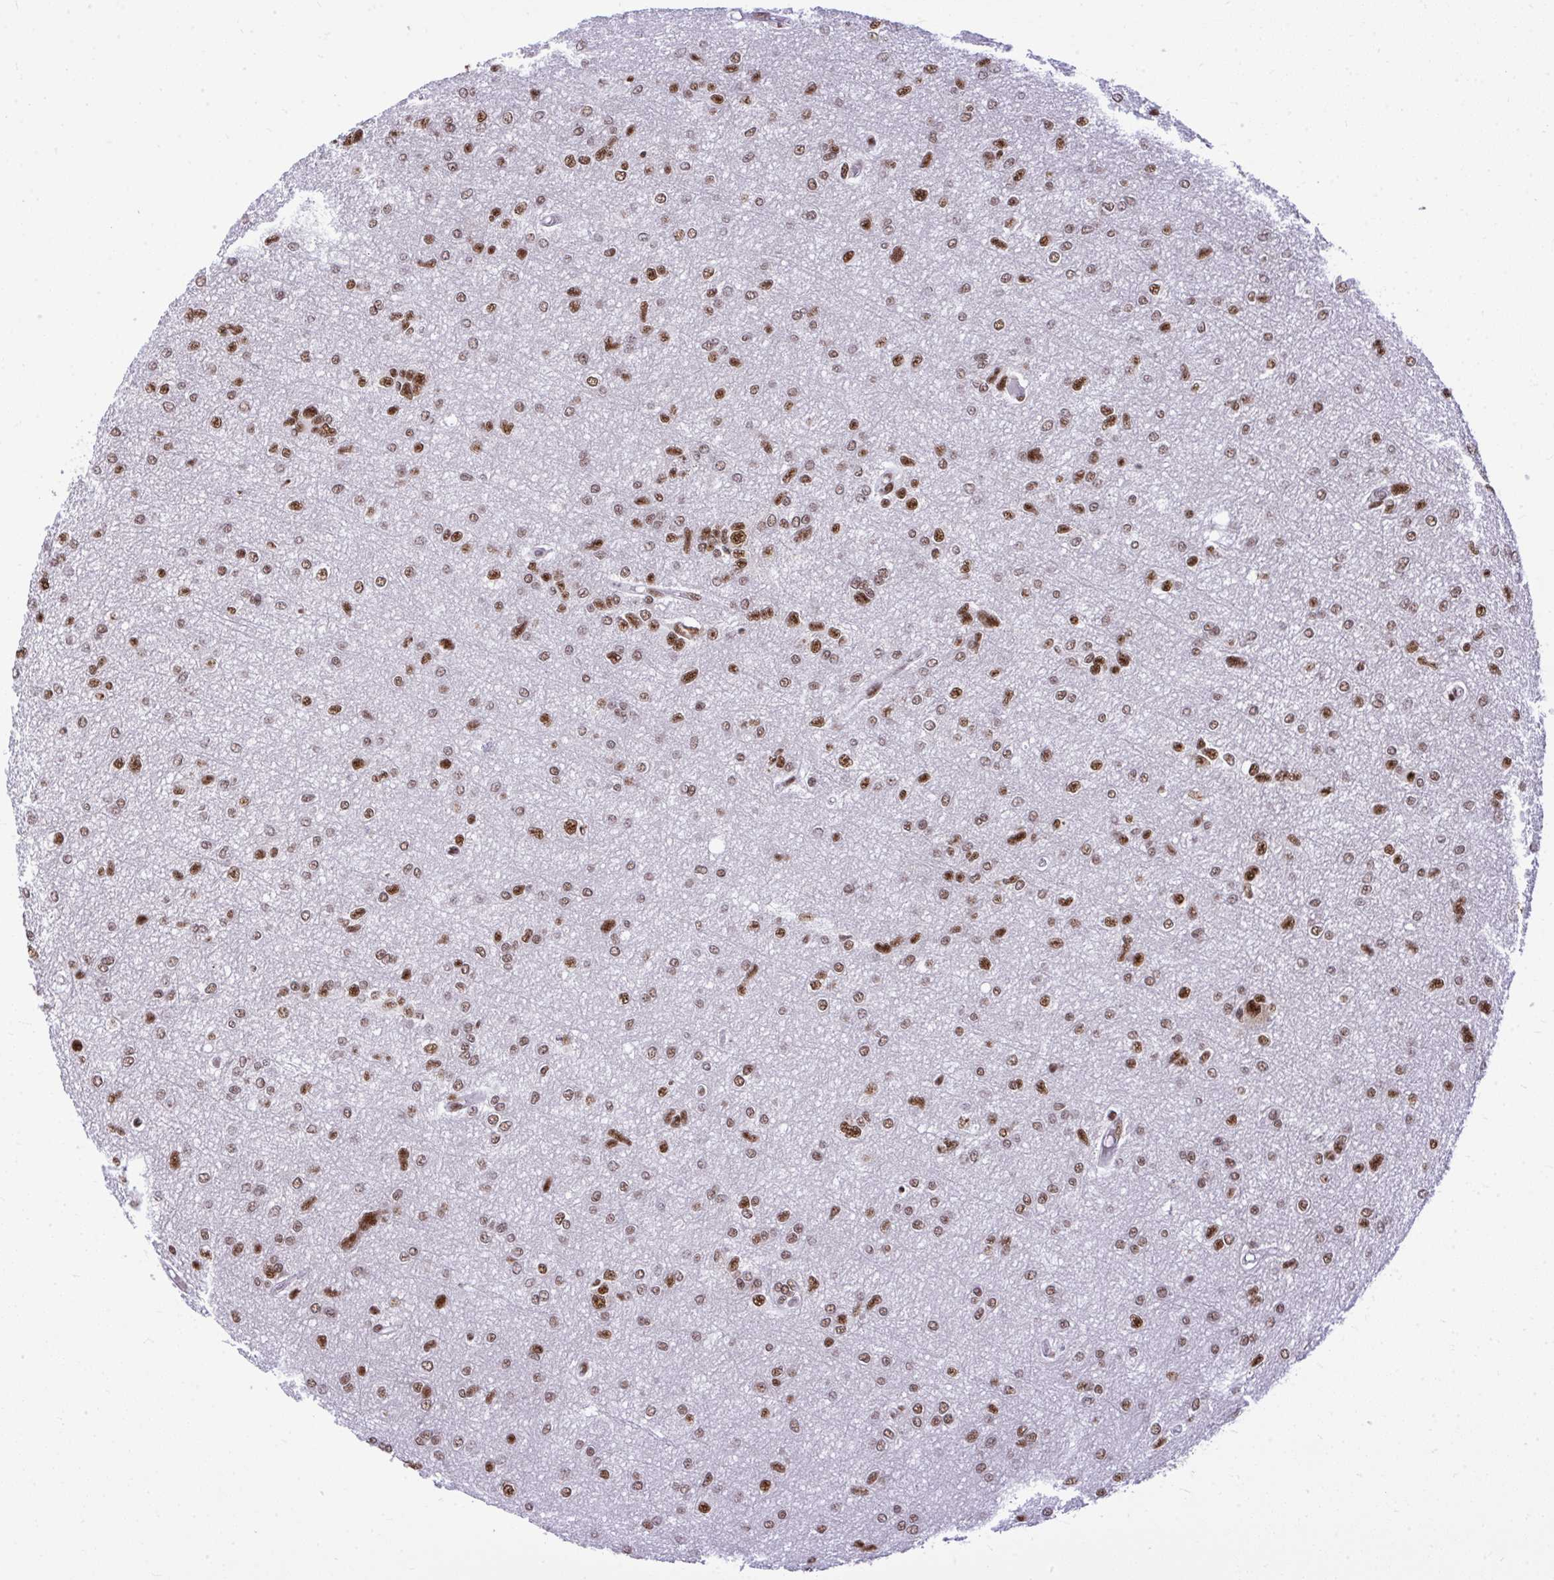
{"staining": {"intensity": "strong", "quantity": "25%-75%", "location": "nuclear"}, "tissue": "glioma", "cell_type": "Tumor cells", "image_type": "cancer", "snomed": [{"axis": "morphology", "description": "Glioma, malignant, Low grade"}, {"axis": "topography", "description": "Brain"}], "caption": "Immunohistochemistry (IHC) (DAB) staining of human malignant glioma (low-grade) exhibits strong nuclear protein positivity in about 25%-75% of tumor cells. The staining is performed using DAB (3,3'-diaminobenzidine) brown chromogen to label protein expression. The nuclei are counter-stained blue using hematoxylin.", "gene": "PRPF19", "patient": {"sex": "male", "age": 26}}